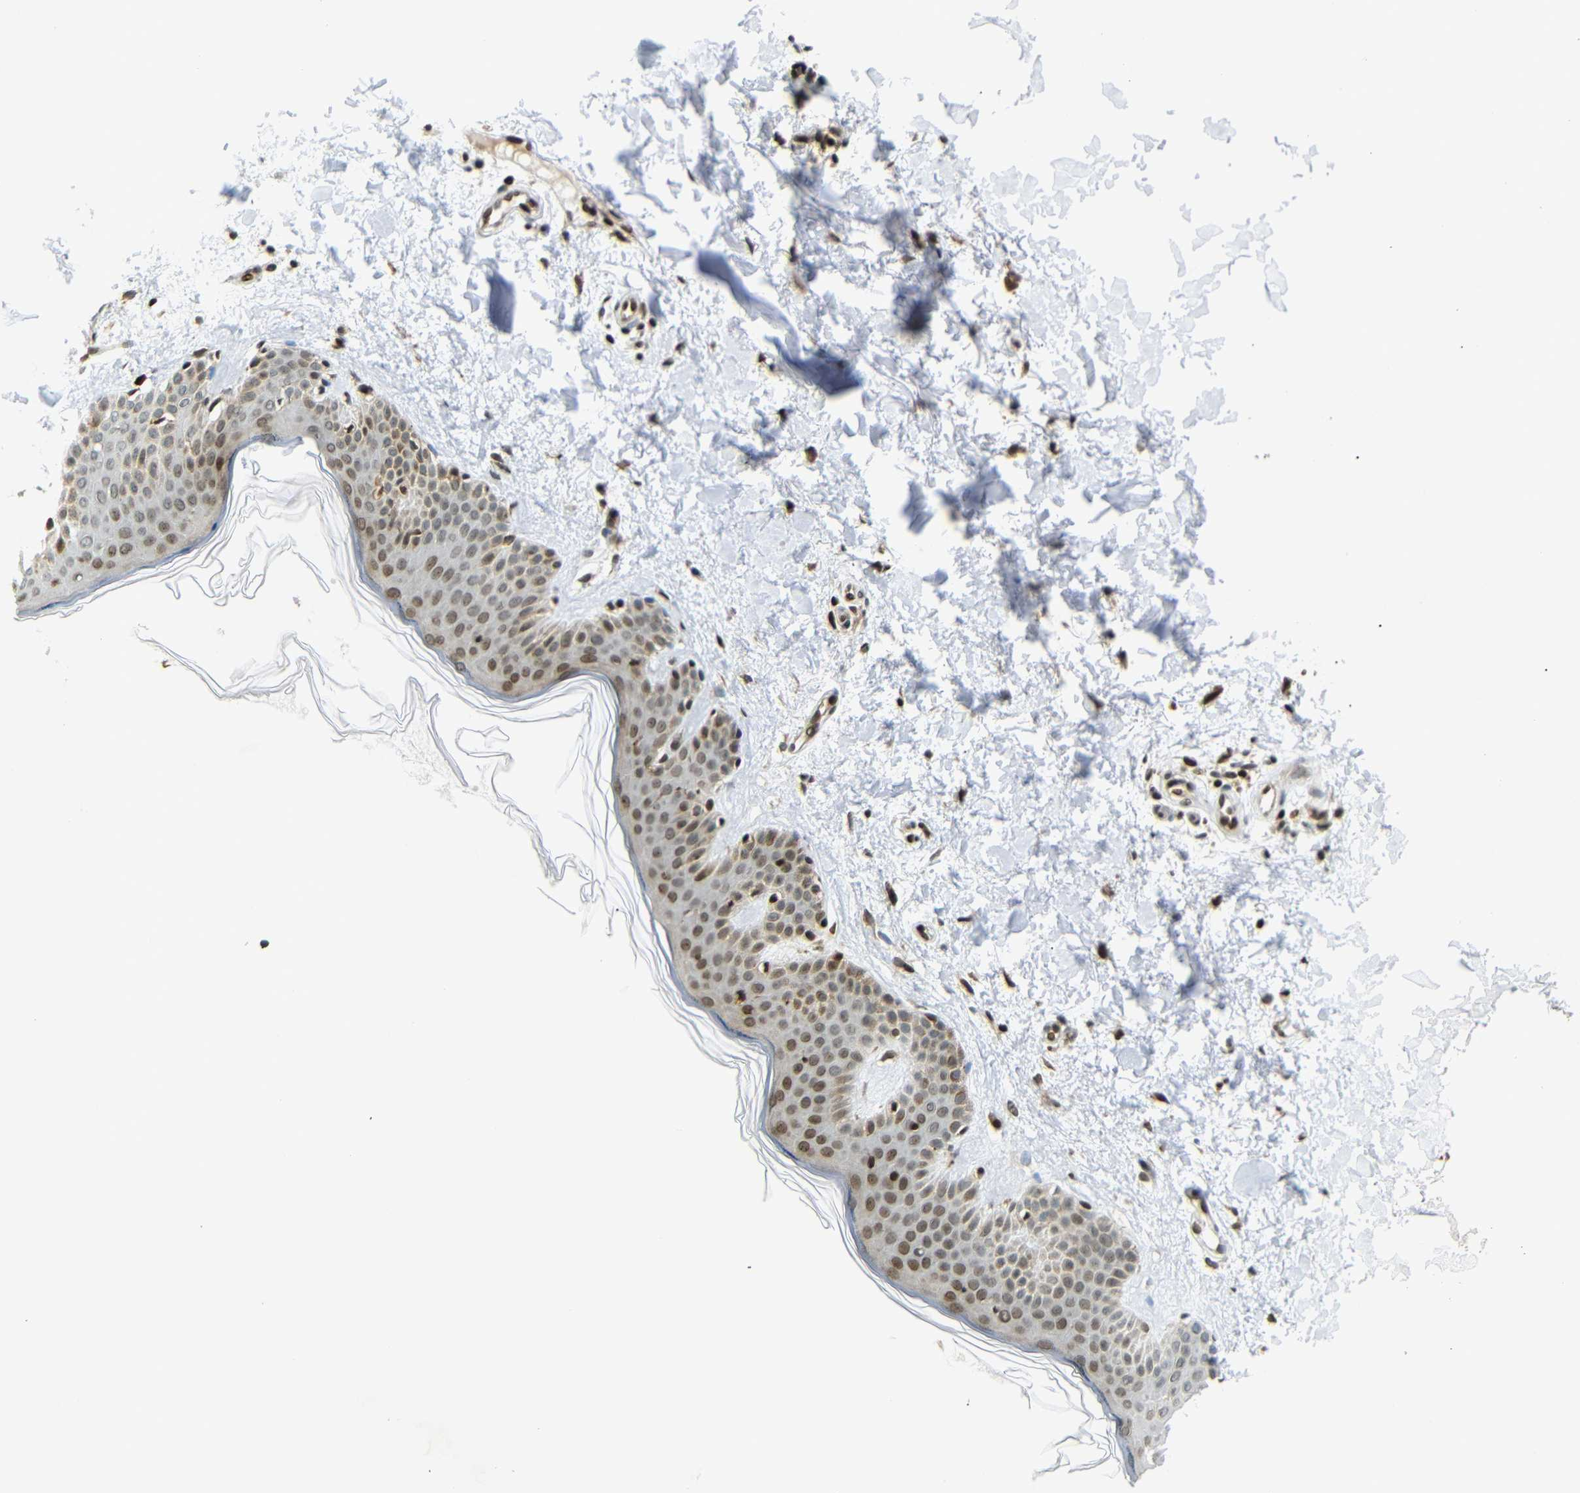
{"staining": {"intensity": "moderate", "quantity": ">75%", "location": "nuclear"}, "tissue": "skin", "cell_type": "Fibroblasts", "image_type": "normal", "snomed": [{"axis": "morphology", "description": "Normal tissue, NOS"}, {"axis": "topography", "description": "Skin"}], "caption": "Immunohistochemistry (IHC) of unremarkable skin reveals medium levels of moderate nuclear expression in approximately >75% of fibroblasts.", "gene": "SPCS2", "patient": {"sex": "male", "age": 67}}